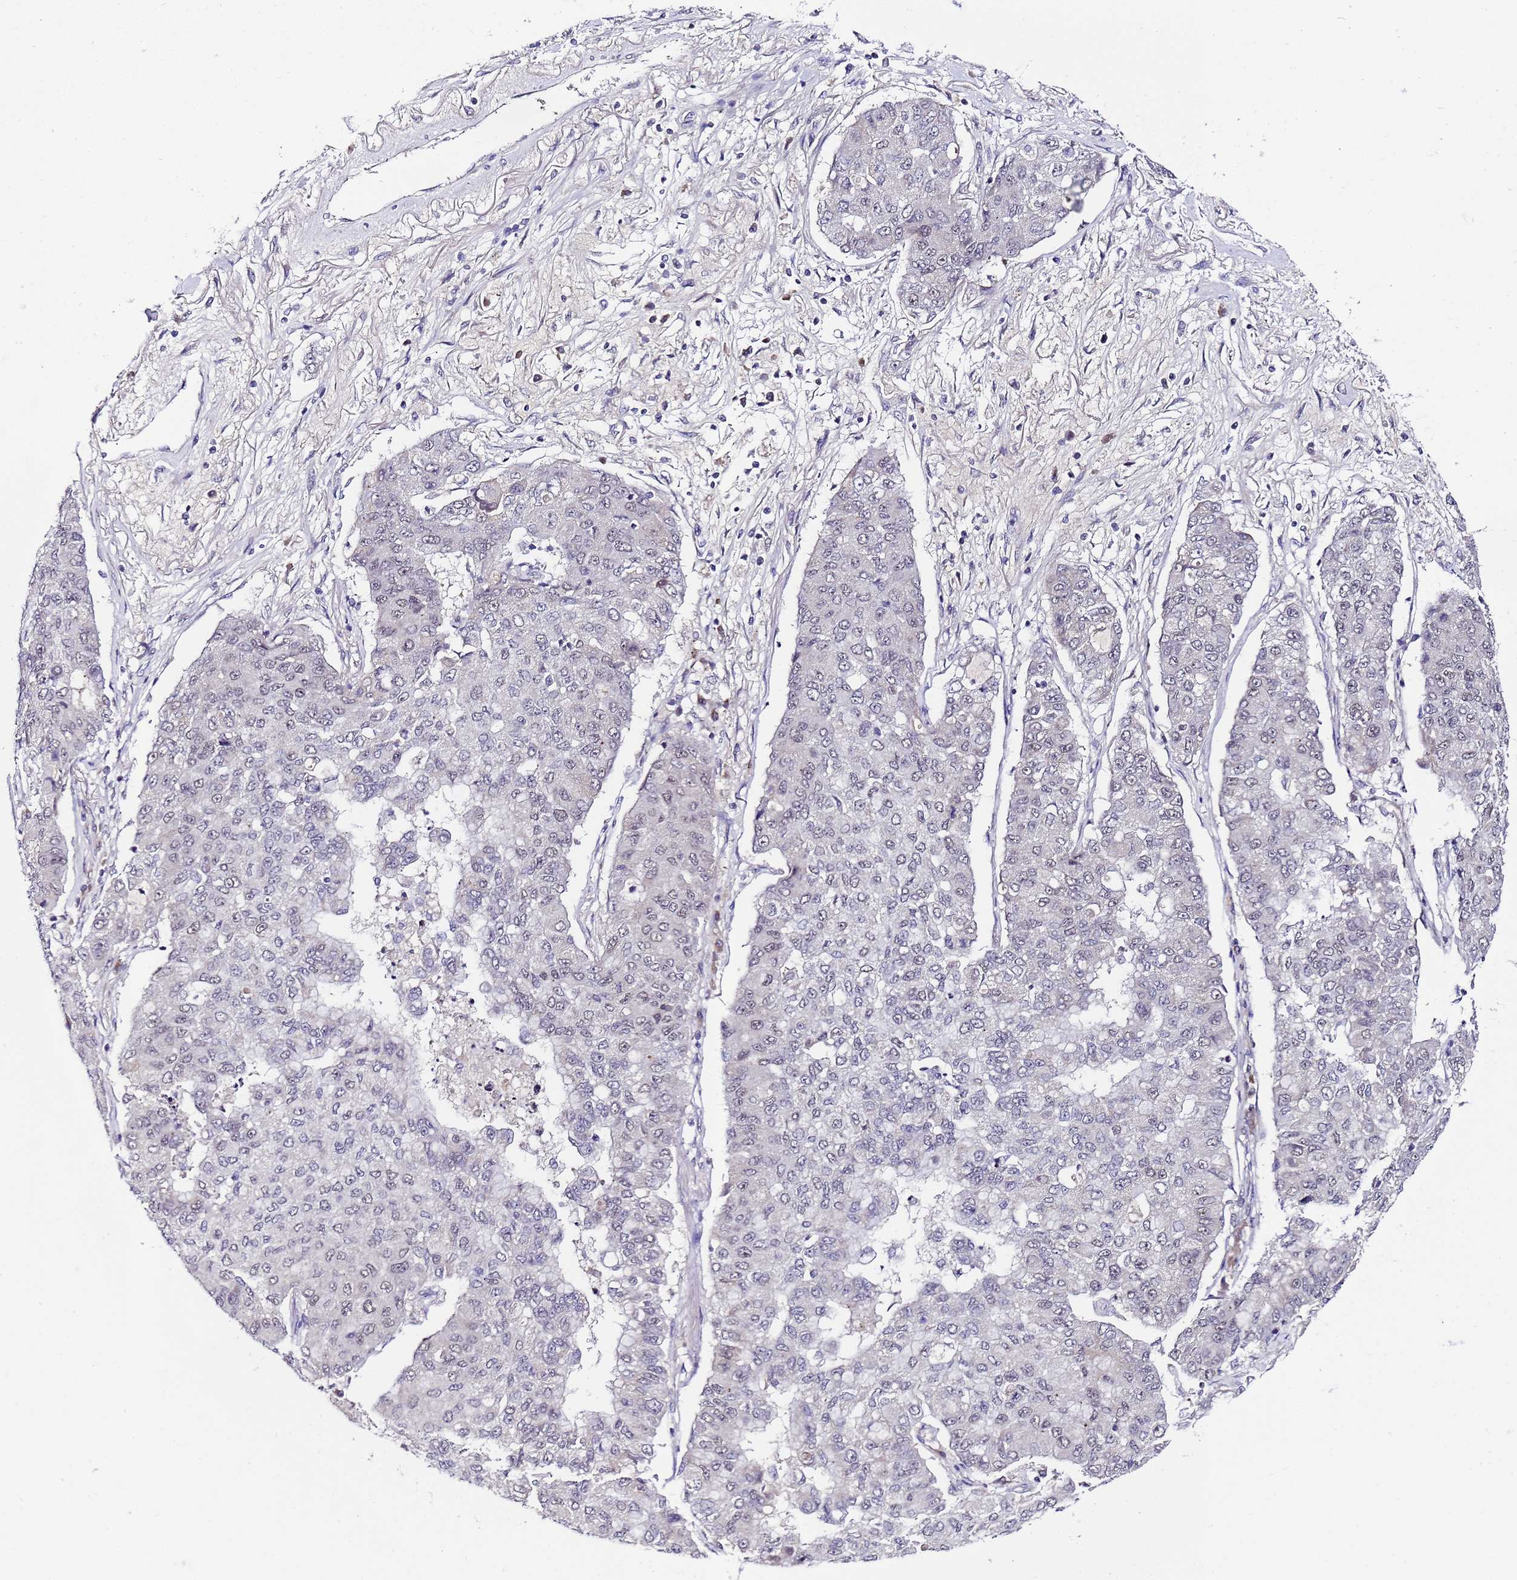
{"staining": {"intensity": "negative", "quantity": "none", "location": "none"}, "tissue": "lung cancer", "cell_type": "Tumor cells", "image_type": "cancer", "snomed": [{"axis": "morphology", "description": "Squamous cell carcinoma, NOS"}, {"axis": "topography", "description": "Lung"}], "caption": "High magnification brightfield microscopy of lung cancer (squamous cell carcinoma) stained with DAB (3,3'-diaminobenzidine) (brown) and counterstained with hematoxylin (blue): tumor cells show no significant staining. (Stains: DAB IHC with hematoxylin counter stain, Microscopy: brightfield microscopy at high magnification).", "gene": "C19orf47", "patient": {"sex": "male", "age": 74}}